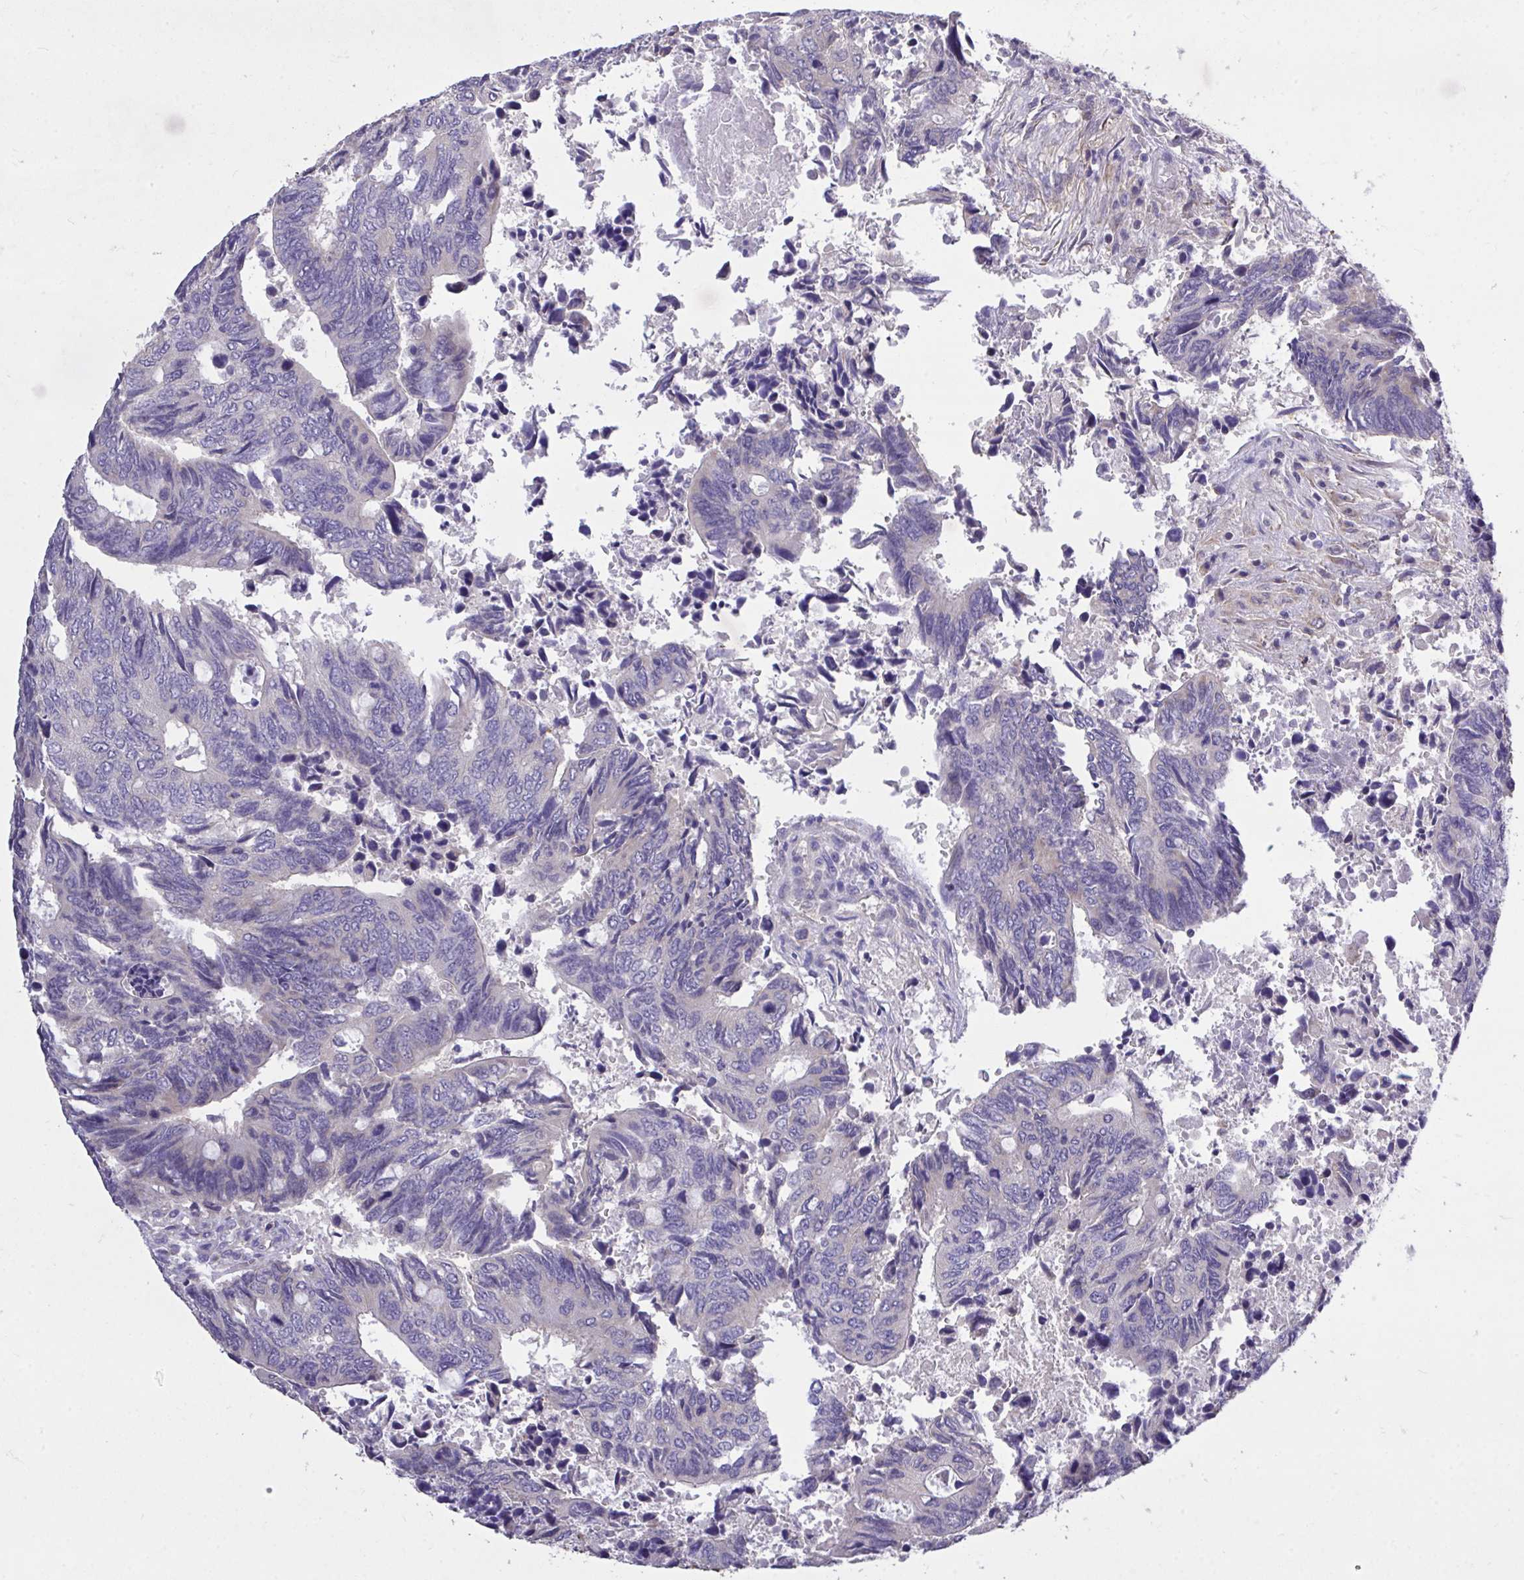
{"staining": {"intensity": "negative", "quantity": "none", "location": "none"}, "tissue": "colorectal cancer", "cell_type": "Tumor cells", "image_type": "cancer", "snomed": [{"axis": "morphology", "description": "Adenocarcinoma, NOS"}, {"axis": "topography", "description": "Colon"}], "caption": "This is an IHC micrograph of human colorectal adenocarcinoma. There is no expression in tumor cells.", "gene": "MPC2", "patient": {"sex": "male", "age": 87}}